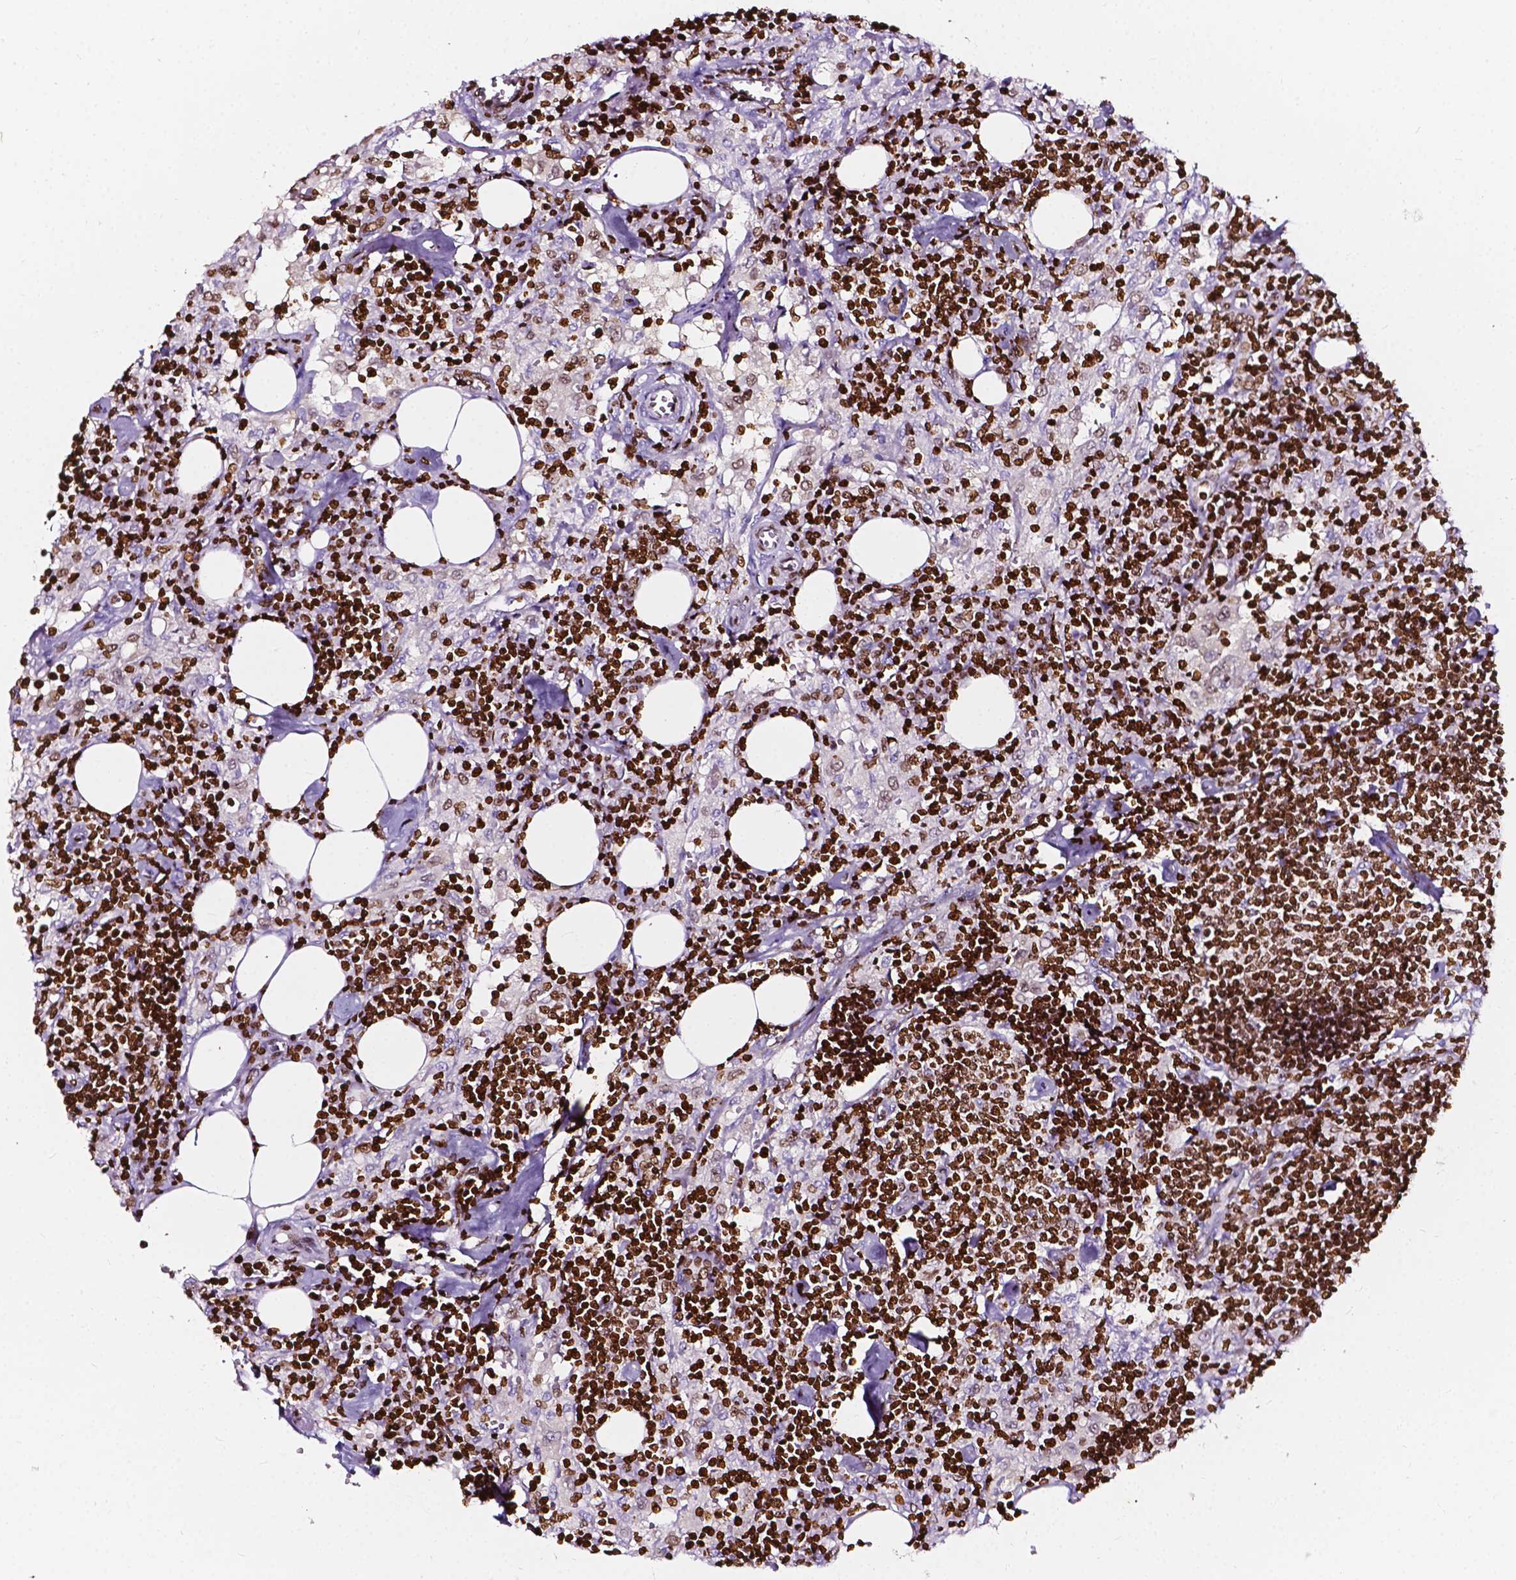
{"staining": {"intensity": "strong", "quantity": ">75%", "location": "nuclear"}, "tissue": "lymph node", "cell_type": "Non-germinal center cells", "image_type": "normal", "snomed": [{"axis": "morphology", "description": "Normal tissue, NOS"}, {"axis": "topography", "description": "Lymph node"}], "caption": "A photomicrograph showing strong nuclear staining in about >75% of non-germinal center cells in benign lymph node, as visualized by brown immunohistochemical staining.", "gene": "CBY3", "patient": {"sex": "male", "age": 55}}